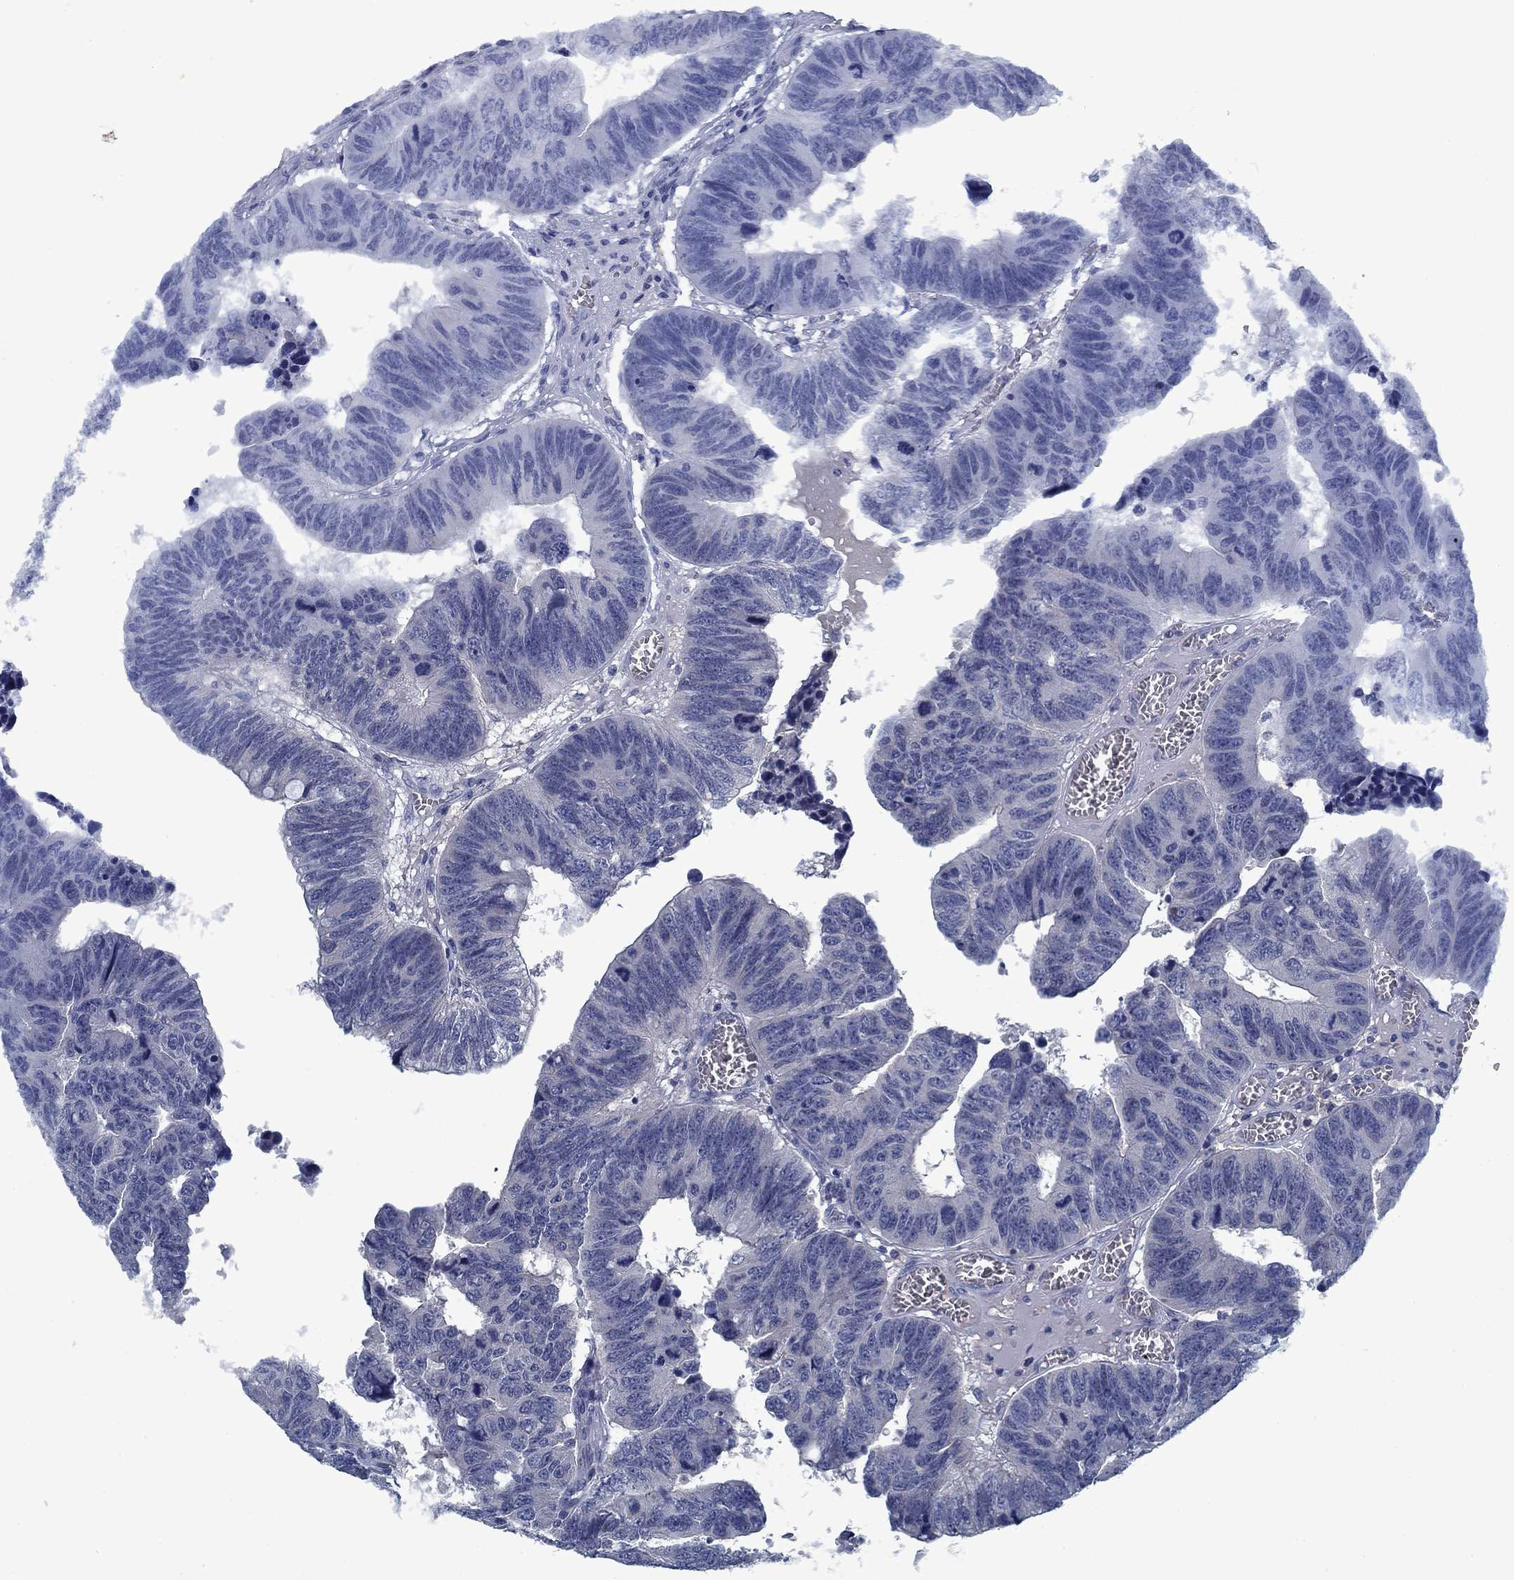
{"staining": {"intensity": "negative", "quantity": "none", "location": "none"}, "tissue": "colorectal cancer", "cell_type": "Tumor cells", "image_type": "cancer", "snomed": [{"axis": "morphology", "description": "Adenocarcinoma, NOS"}, {"axis": "topography", "description": "Appendix"}, {"axis": "topography", "description": "Colon"}, {"axis": "topography", "description": "Cecum"}, {"axis": "topography", "description": "Colon asc"}], "caption": "Colorectal cancer (adenocarcinoma) was stained to show a protein in brown. There is no significant staining in tumor cells. (IHC, brightfield microscopy, high magnification).", "gene": "PNMA8A", "patient": {"sex": "female", "age": 85}}